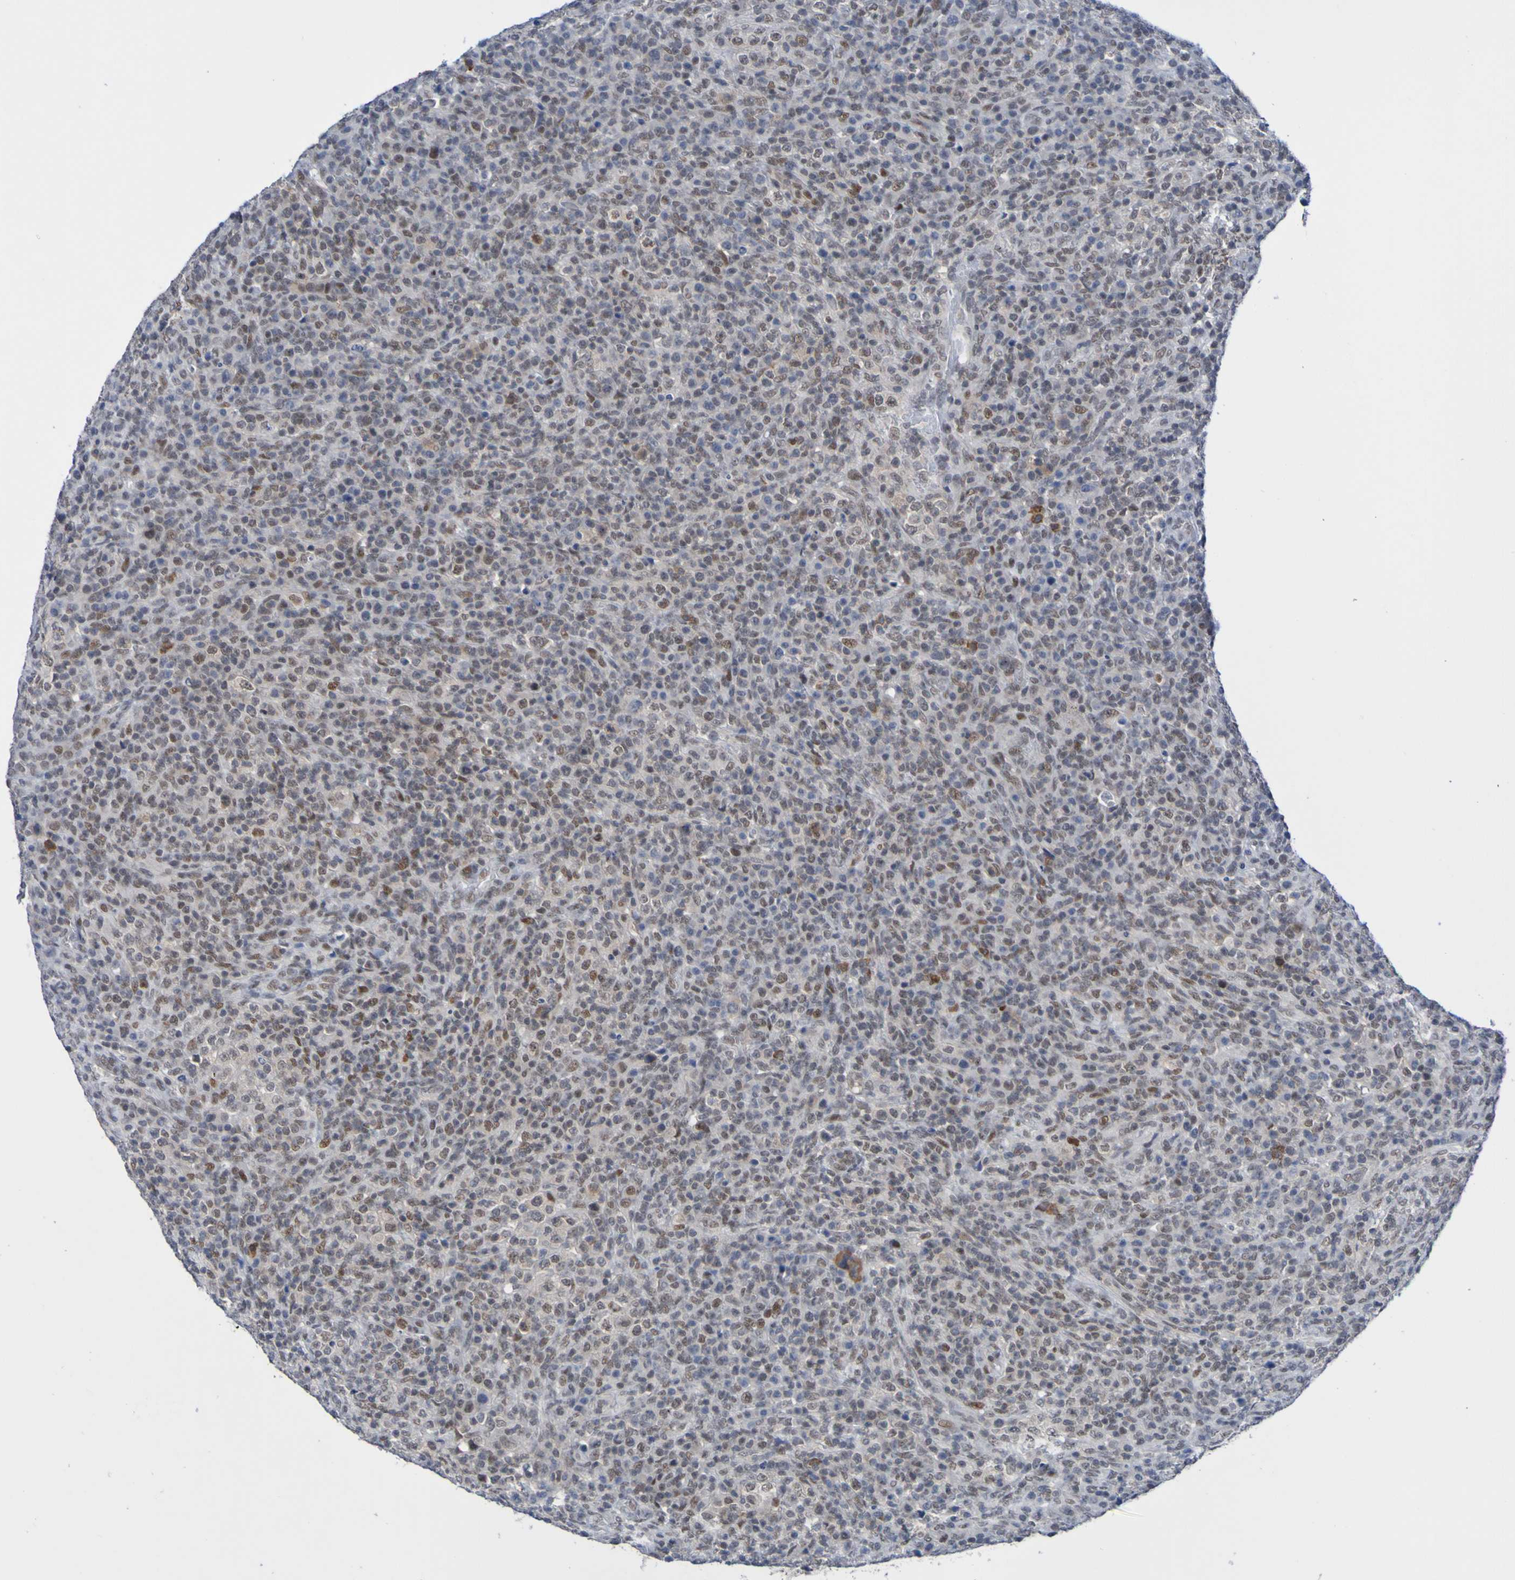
{"staining": {"intensity": "moderate", "quantity": "<25%", "location": "nuclear"}, "tissue": "lymphoma", "cell_type": "Tumor cells", "image_type": "cancer", "snomed": [{"axis": "morphology", "description": "Malignant lymphoma, non-Hodgkin's type, High grade"}, {"axis": "topography", "description": "Lymph node"}], "caption": "Protein staining shows moderate nuclear positivity in about <25% of tumor cells in lymphoma.", "gene": "PCGF1", "patient": {"sex": "female", "age": 76}}